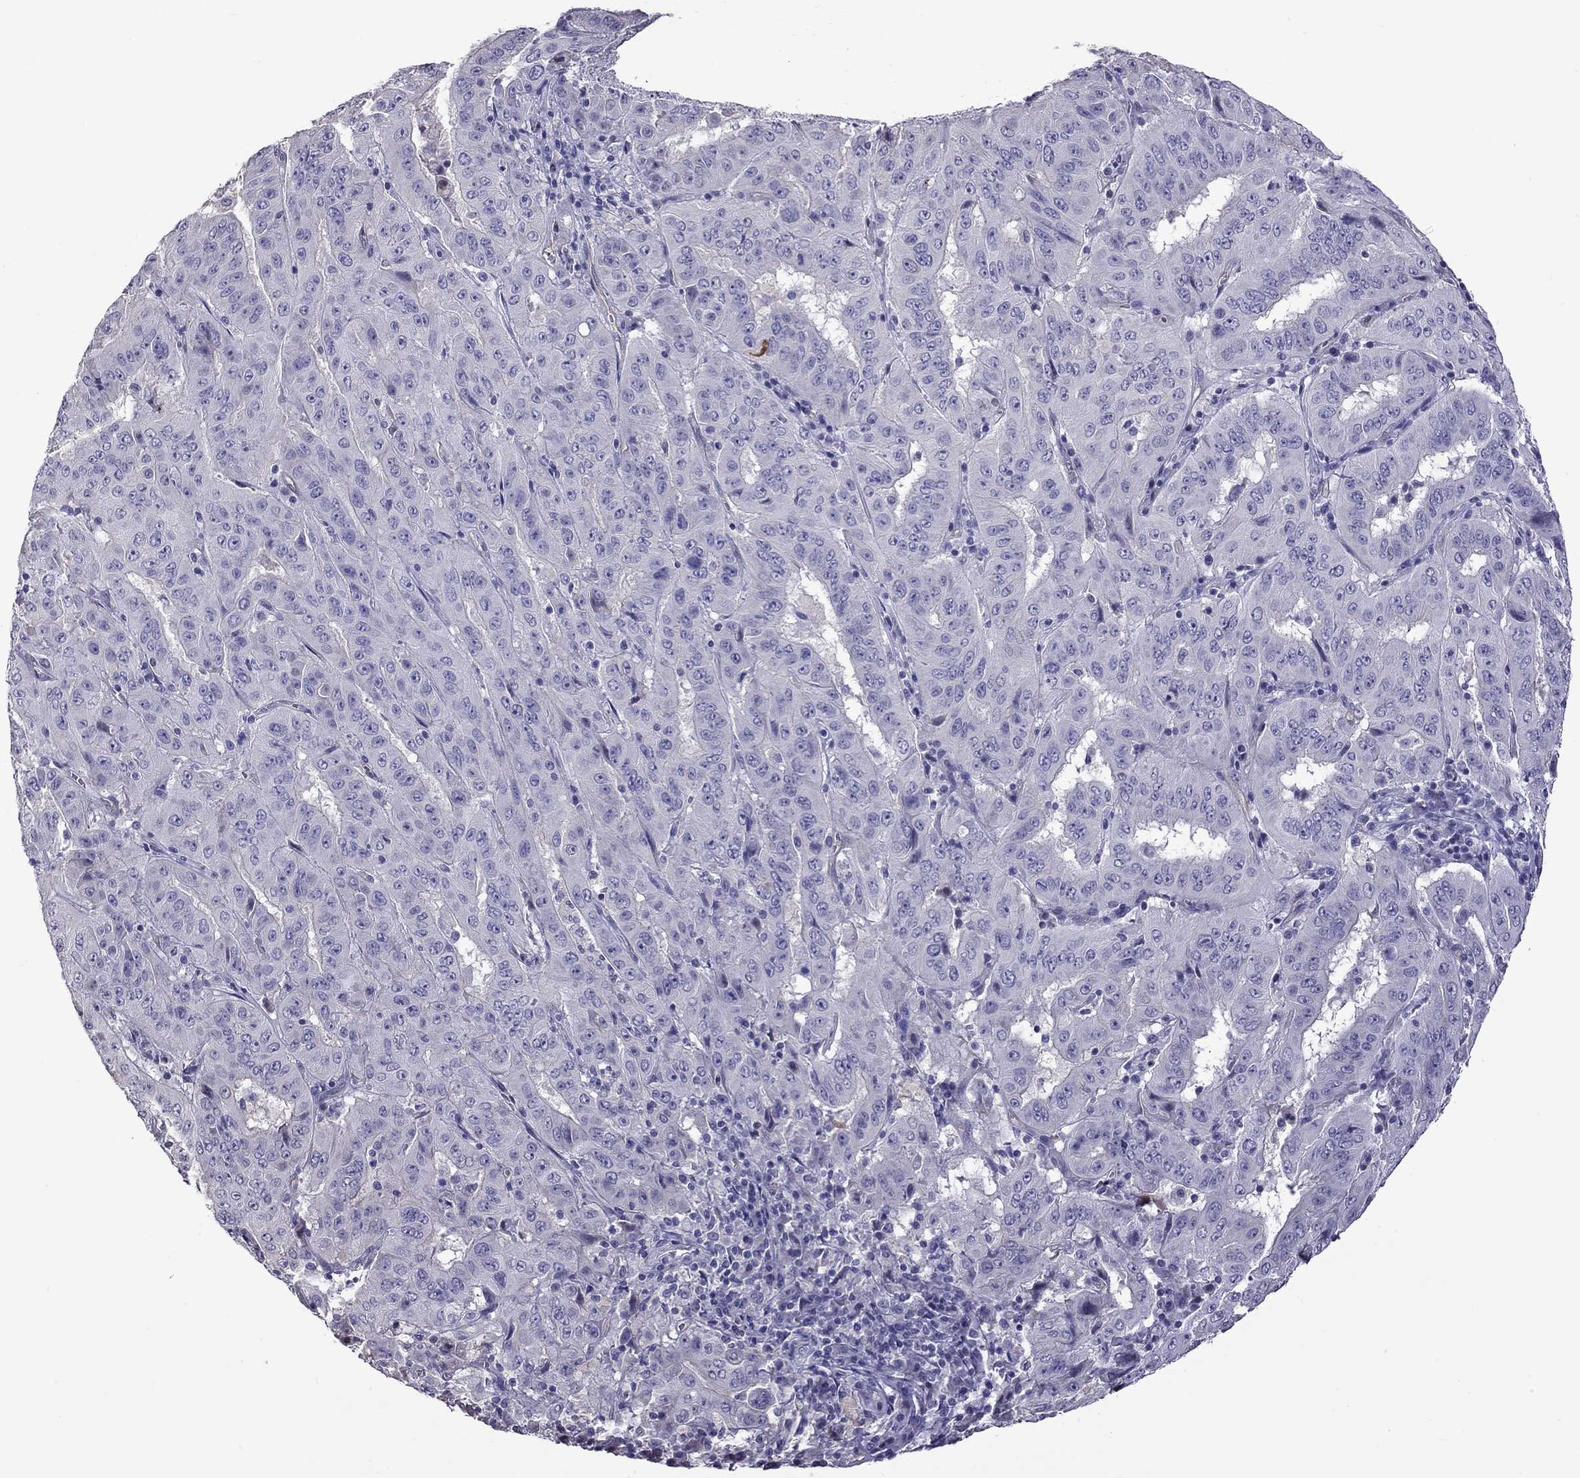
{"staining": {"intensity": "negative", "quantity": "none", "location": "none"}, "tissue": "pancreatic cancer", "cell_type": "Tumor cells", "image_type": "cancer", "snomed": [{"axis": "morphology", "description": "Adenocarcinoma, NOS"}, {"axis": "topography", "description": "Pancreas"}], "caption": "Protein analysis of adenocarcinoma (pancreatic) reveals no significant staining in tumor cells.", "gene": "FEZ1", "patient": {"sex": "male", "age": 63}}